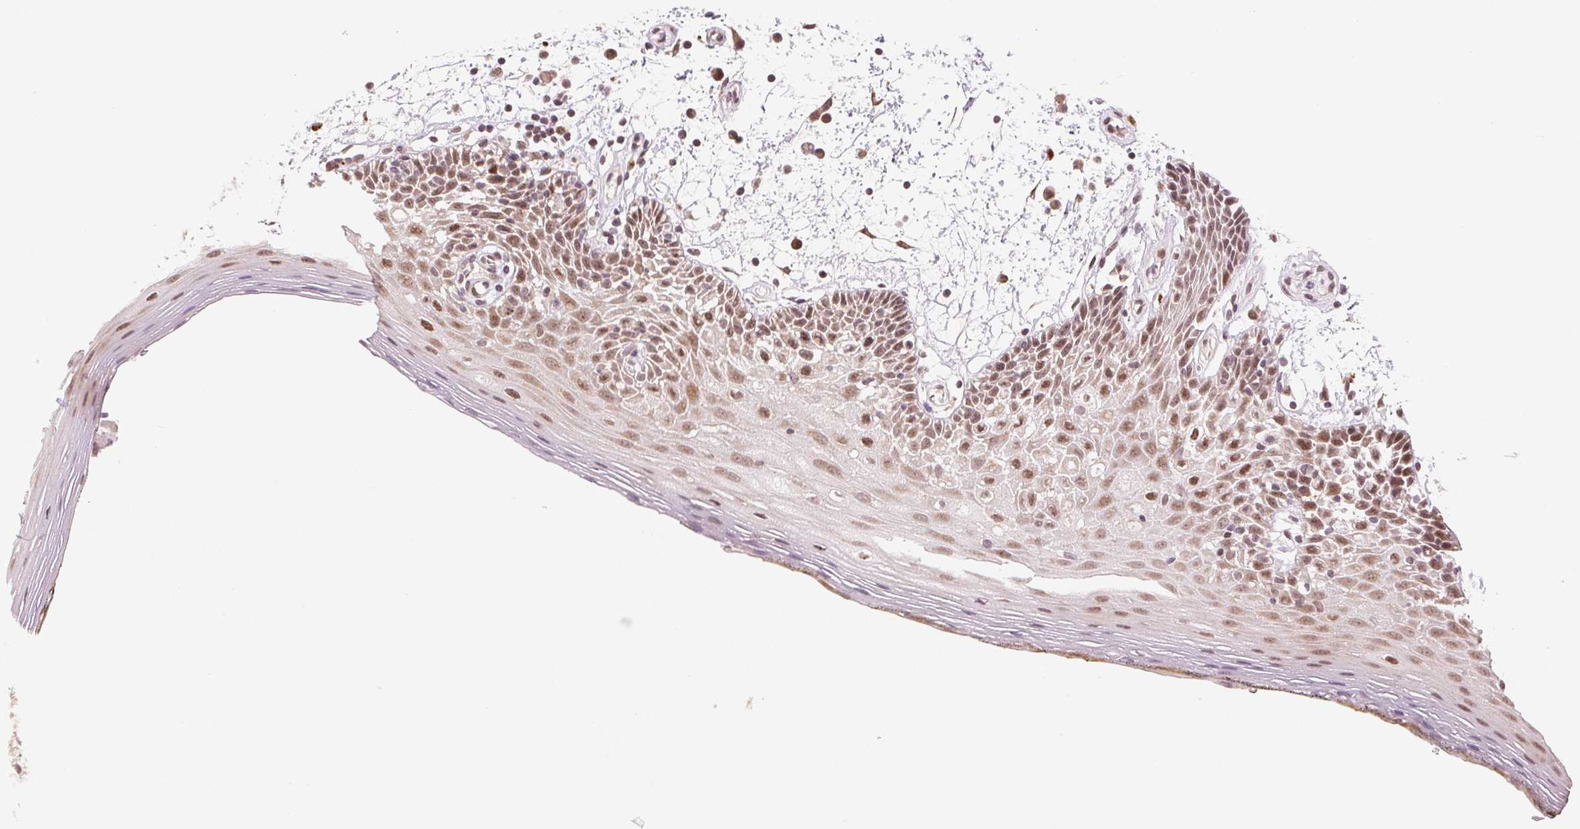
{"staining": {"intensity": "moderate", "quantity": ">75%", "location": "nuclear"}, "tissue": "oral mucosa", "cell_type": "Squamous epithelial cells", "image_type": "normal", "snomed": [{"axis": "morphology", "description": "Normal tissue, NOS"}, {"axis": "morphology", "description": "Squamous cell carcinoma, NOS"}, {"axis": "topography", "description": "Oral tissue"}, {"axis": "topography", "description": "Head-Neck"}], "caption": "Unremarkable oral mucosa was stained to show a protein in brown. There is medium levels of moderate nuclear positivity in approximately >75% of squamous epithelial cells.", "gene": "ARHGAP32", "patient": {"sex": "male", "age": 52}}